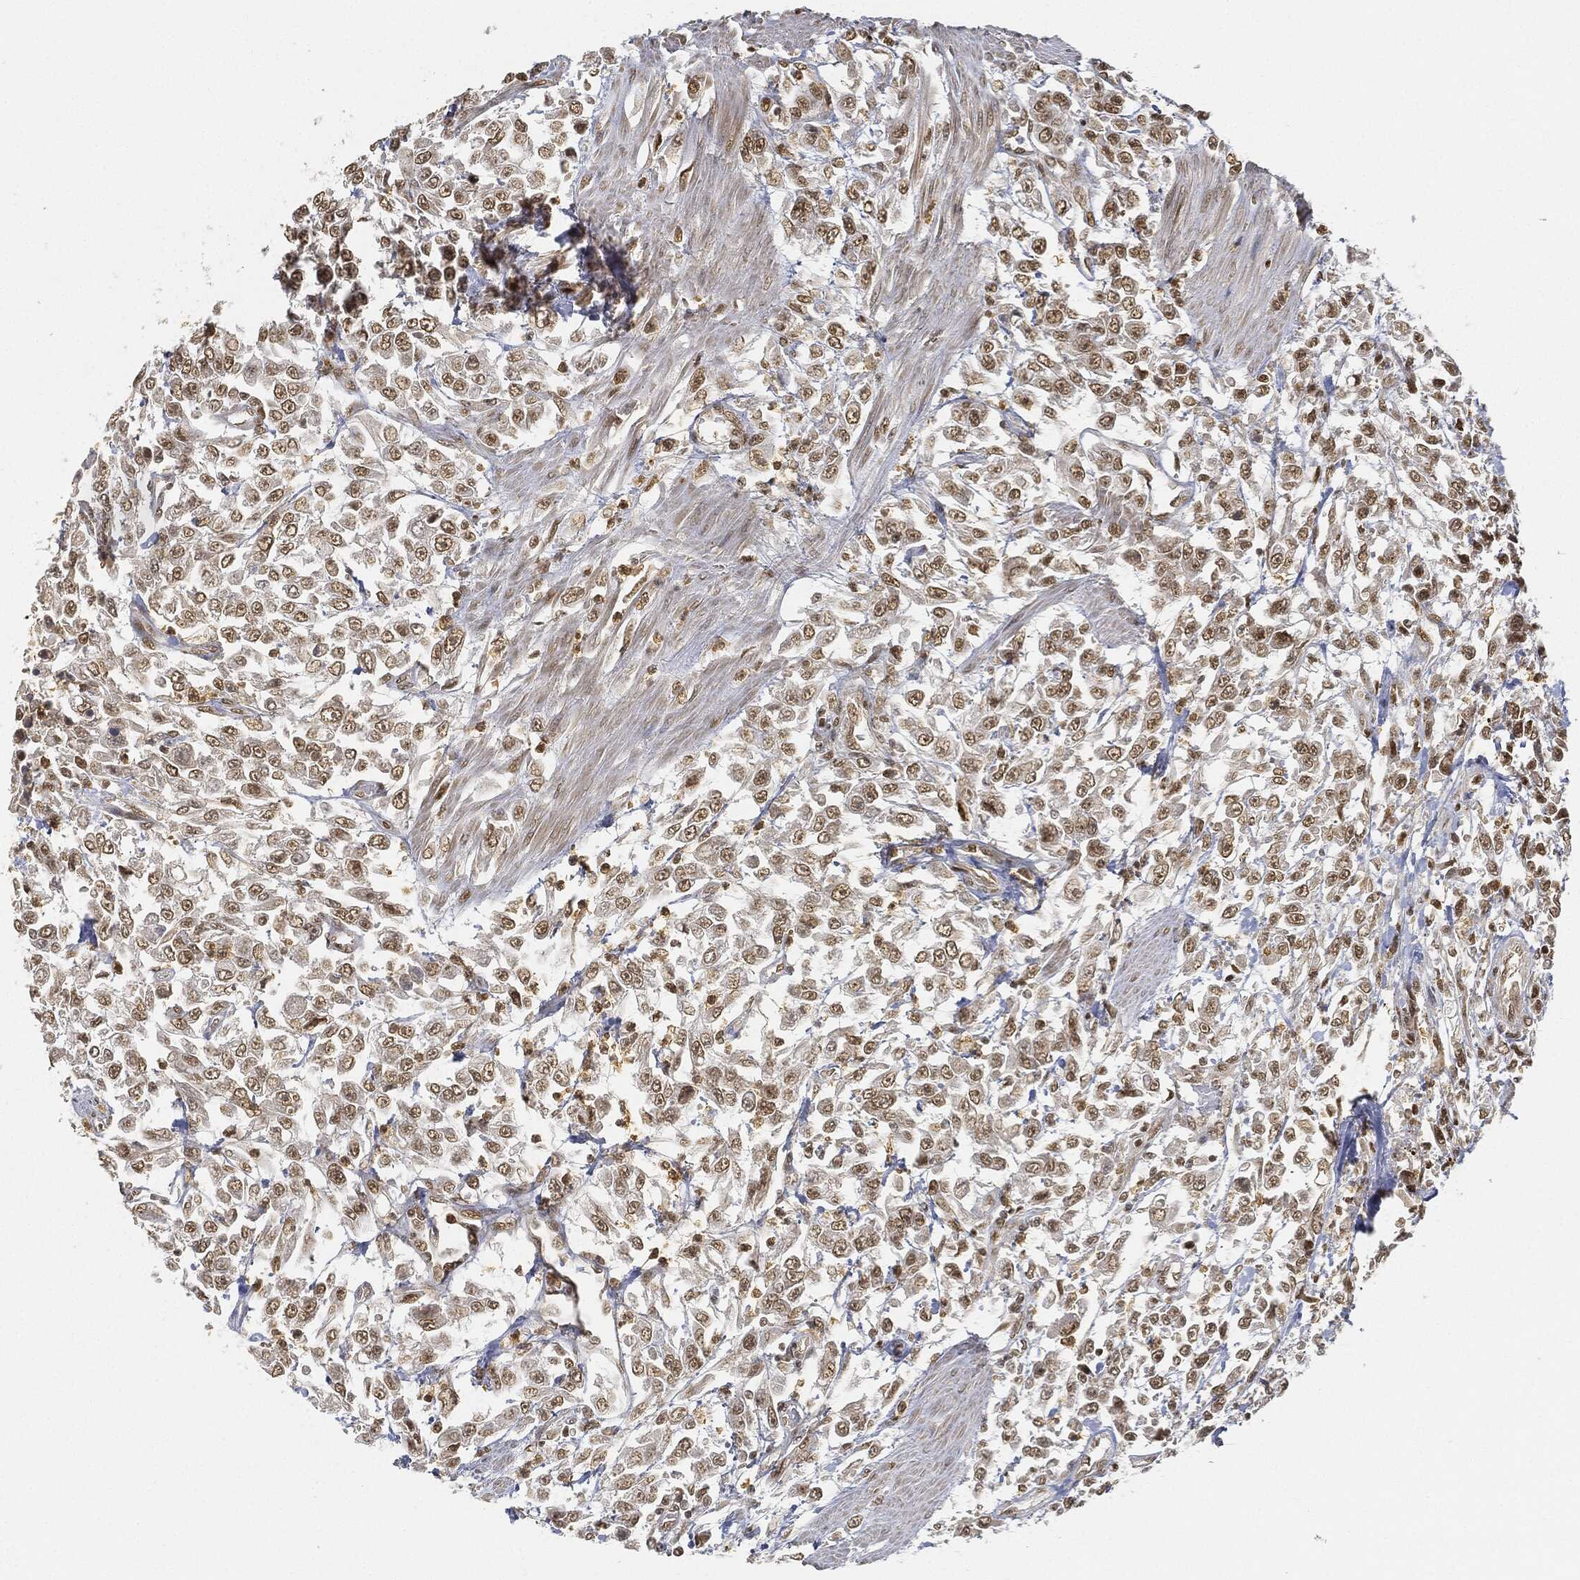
{"staining": {"intensity": "moderate", "quantity": "25%-75%", "location": "nuclear"}, "tissue": "urothelial cancer", "cell_type": "Tumor cells", "image_type": "cancer", "snomed": [{"axis": "morphology", "description": "Urothelial carcinoma, High grade"}, {"axis": "topography", "description": "Urinary bladder"}], "caption": "Urothelial carcinoma (high-grade) tissue reveals moderate nuclear expression in approximately 25%-75% of tumor cells, visualized by immunohistochemistry.", "gene": "CIB1", "patient": {"sex": "male", "age": 46}}